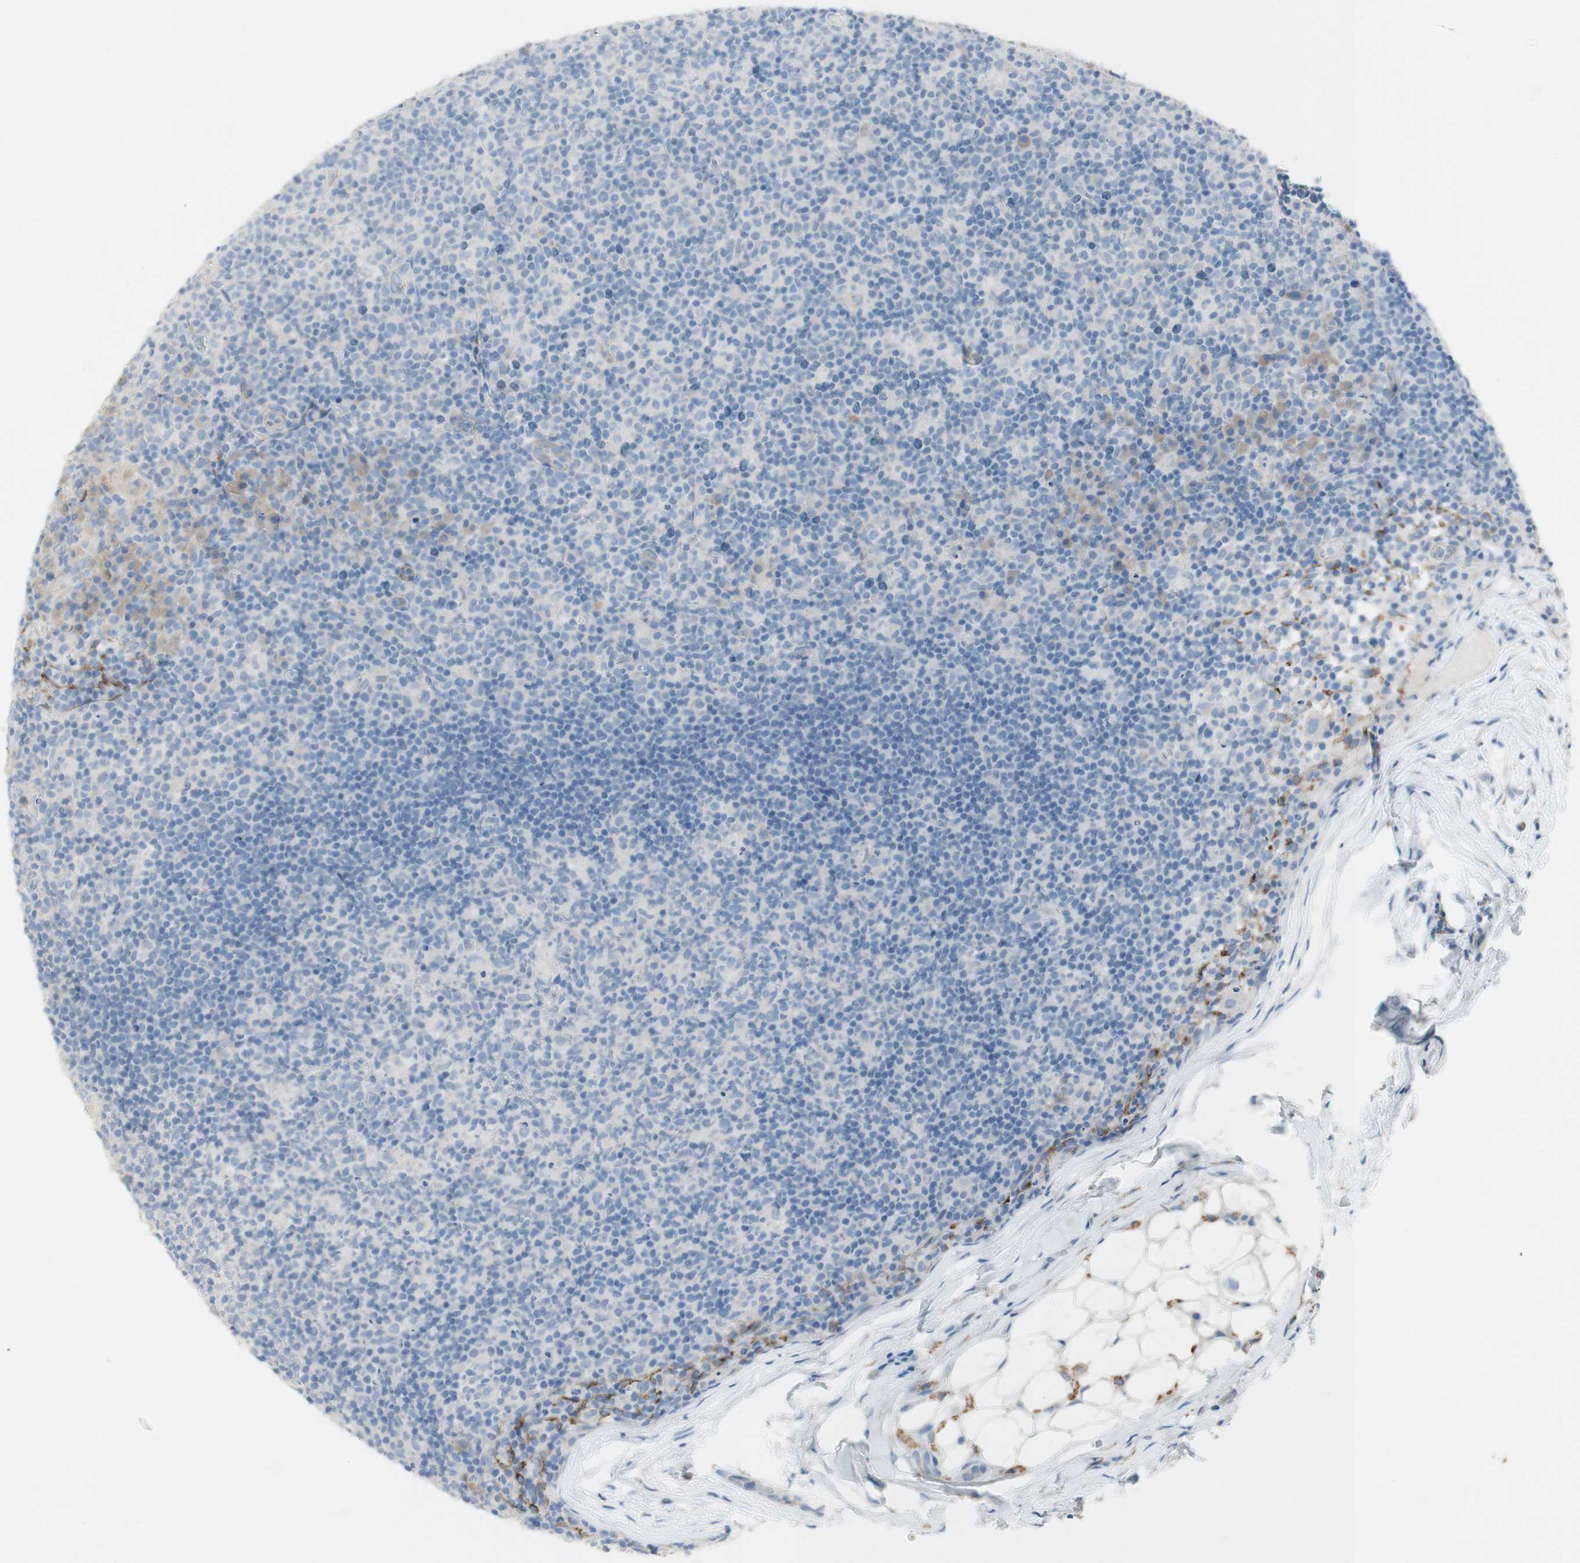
{"staining": {"intensity": "negative", "quantity": "none", "location": "none"}, "tissue": "lymph node", "cell_type": "Germinal center cells", "image_type": "normal", "snomed": [{"axis": "morphology", "description": "Normal tissue, NOS"}, {"axis": "morphology", "description": "Inflammation, NOS"}, {"axis": "topography", "description": "Lymph node"}], "caption": "A high-resolution histopathology image shows immunohistochemistry staining of benign lymph node, which reveals no significant expression in germinal center cells.", "gene": "ART3", "patient": {"sex": "male", "age": 55}}